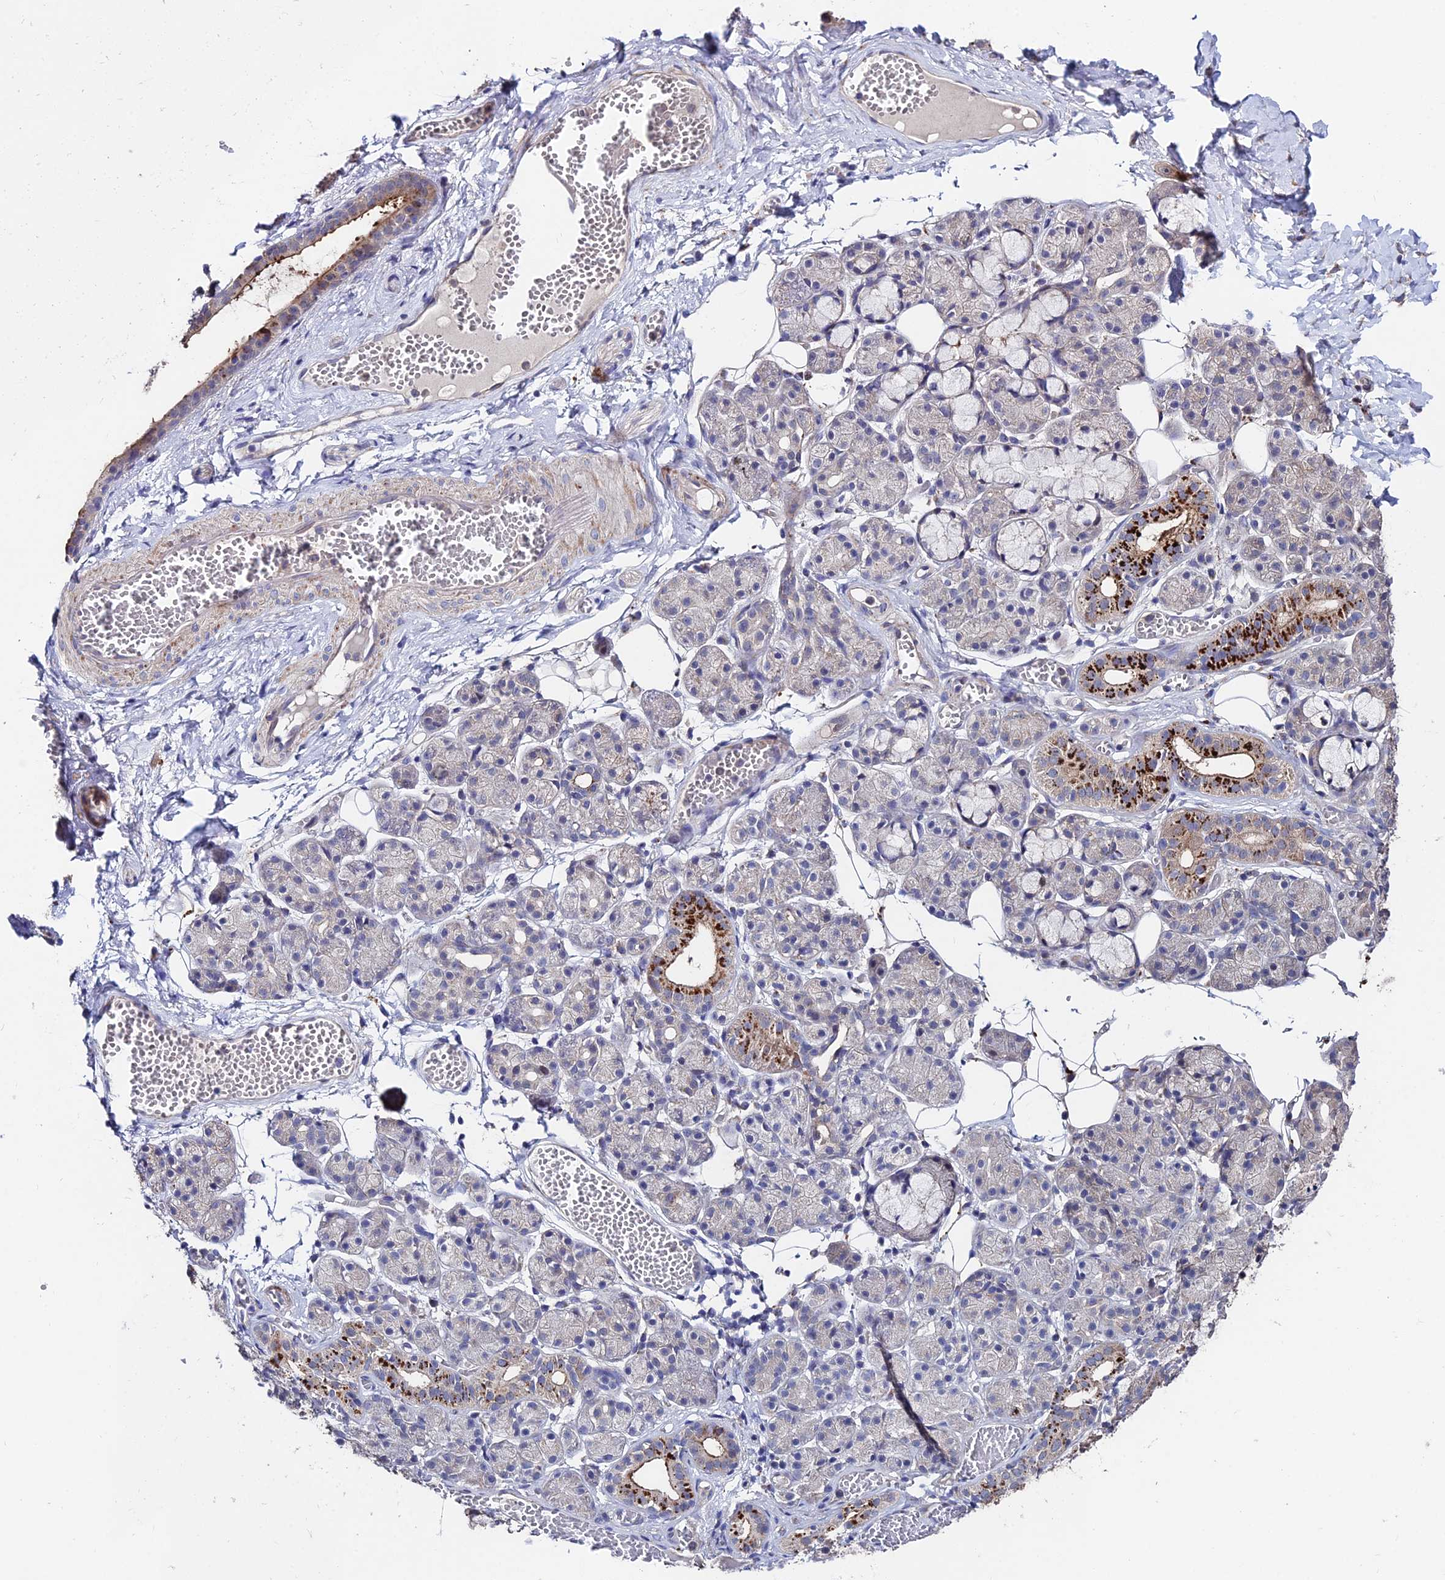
{"staining": {"intensity": "strong", "quantity": "<25%", "location": "cytoplasmic/membranous"}, "tissue": "salivary gland", "cell_type": "Glandular cells", "image_type": "normal", "snomed": [{"axis": "morphology", "description": "Normal tissue, NOS"}, {"axis": "topography", "description": "Salivary gland"}], "caption": "IHC image of normal human salivary gland stained for a protein (brown), which reveals medium levels of strong cytoplasmic/membranous positivity in approximately <25% of glandular cells.", "gene": "ACTR5", "patient": {"sex": "male", "age": 63}}